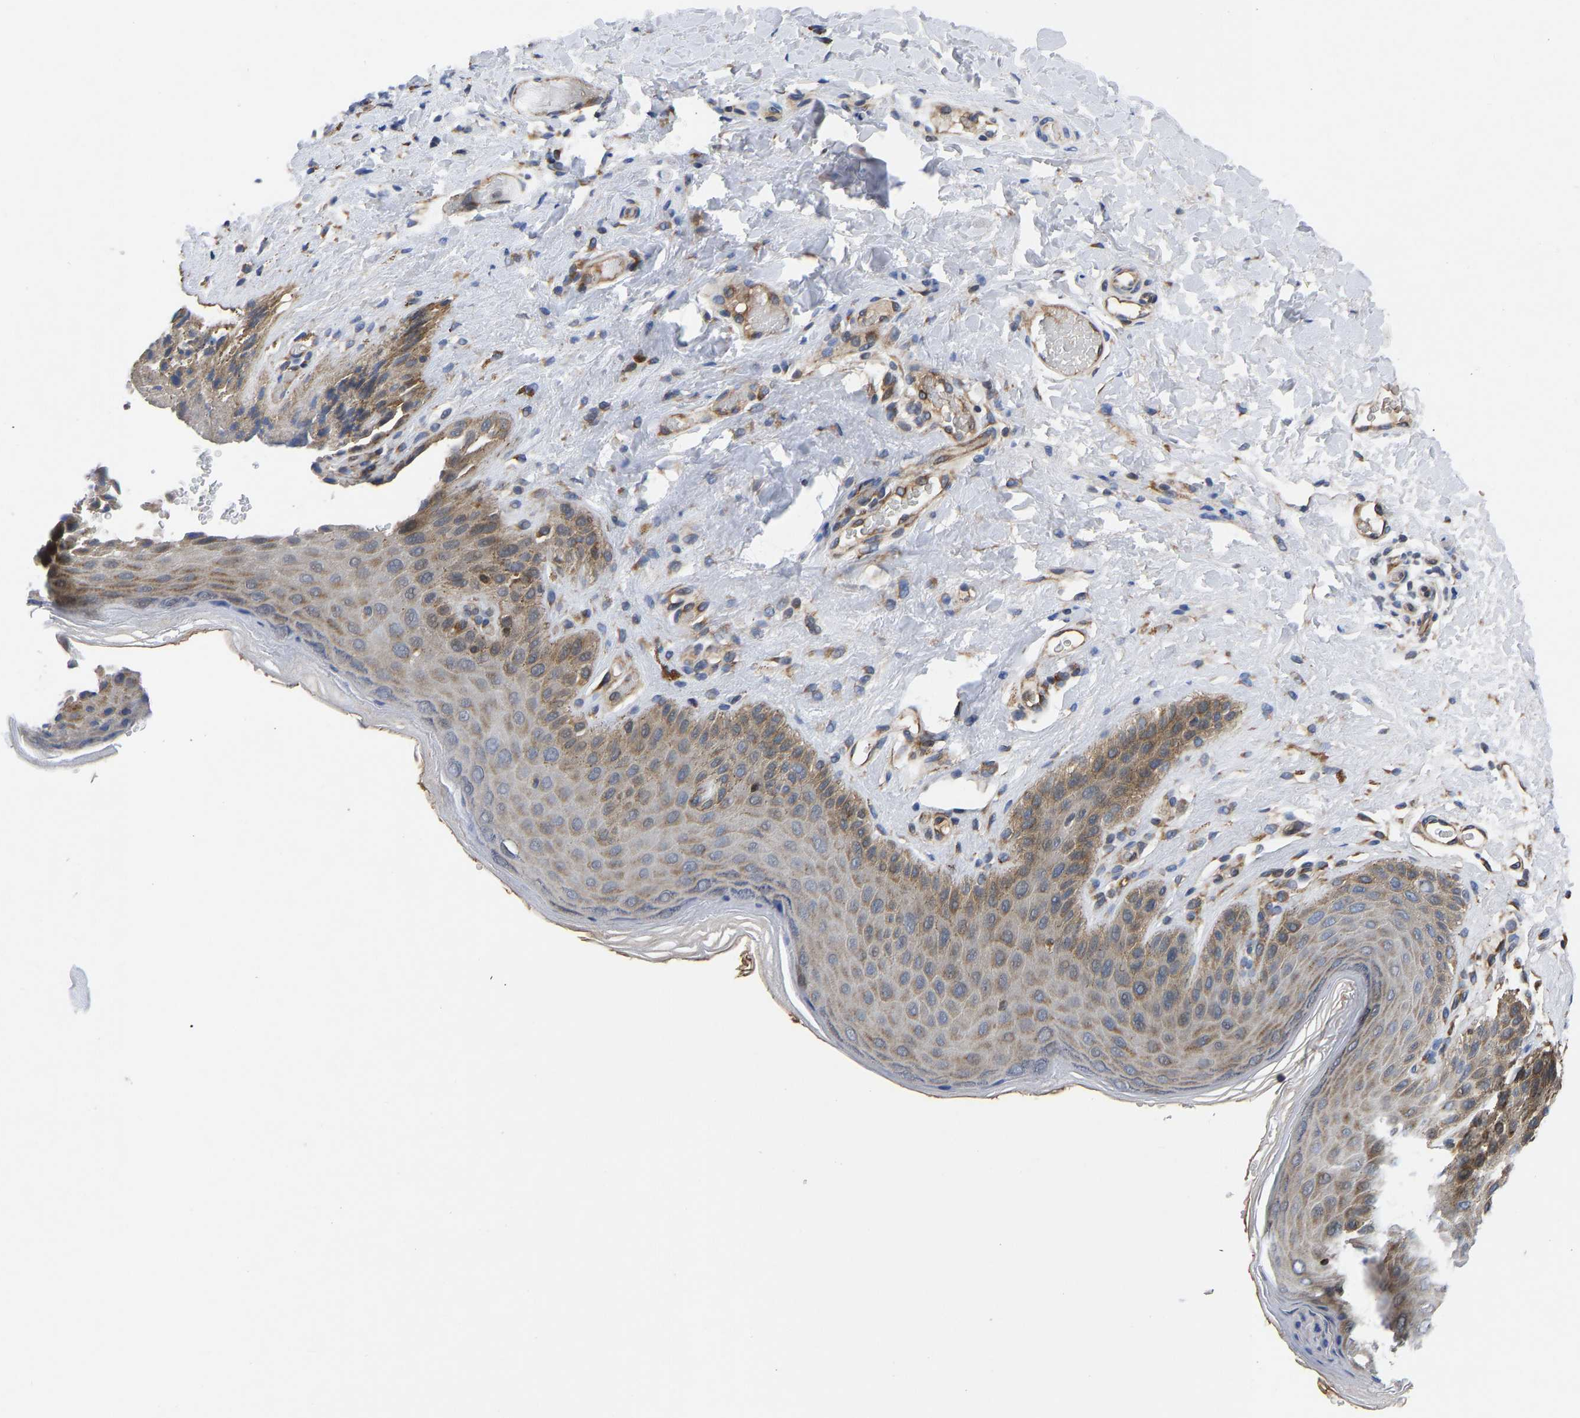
{"staining": {"intensity": "weak", "quantity": "25%-75%", "location": "cytoplasmic/membranous"}, "tissue": "skin", "cell_type": "Epidermal cells", "image_type": "normal", "snomed": [{"axis": "morphology", "description": "Normal tissue, NOS"}, {"axis": "topography", "description": "Anal"}], "caption": "Immunohistochemical staining of unremarkable skin demonstrates 25%-75% levels of weak cytoplasmic/membranous protein staining in approximately 25%-75% of epidermal cells. The staining was performed using DAB to visualize the protein expression in brown, while the nuclei were stained in blue with hematoxylin (Magnification: 20x).", "gene": "FRRS1", "patient": {"sex": "male", "age": 44}}